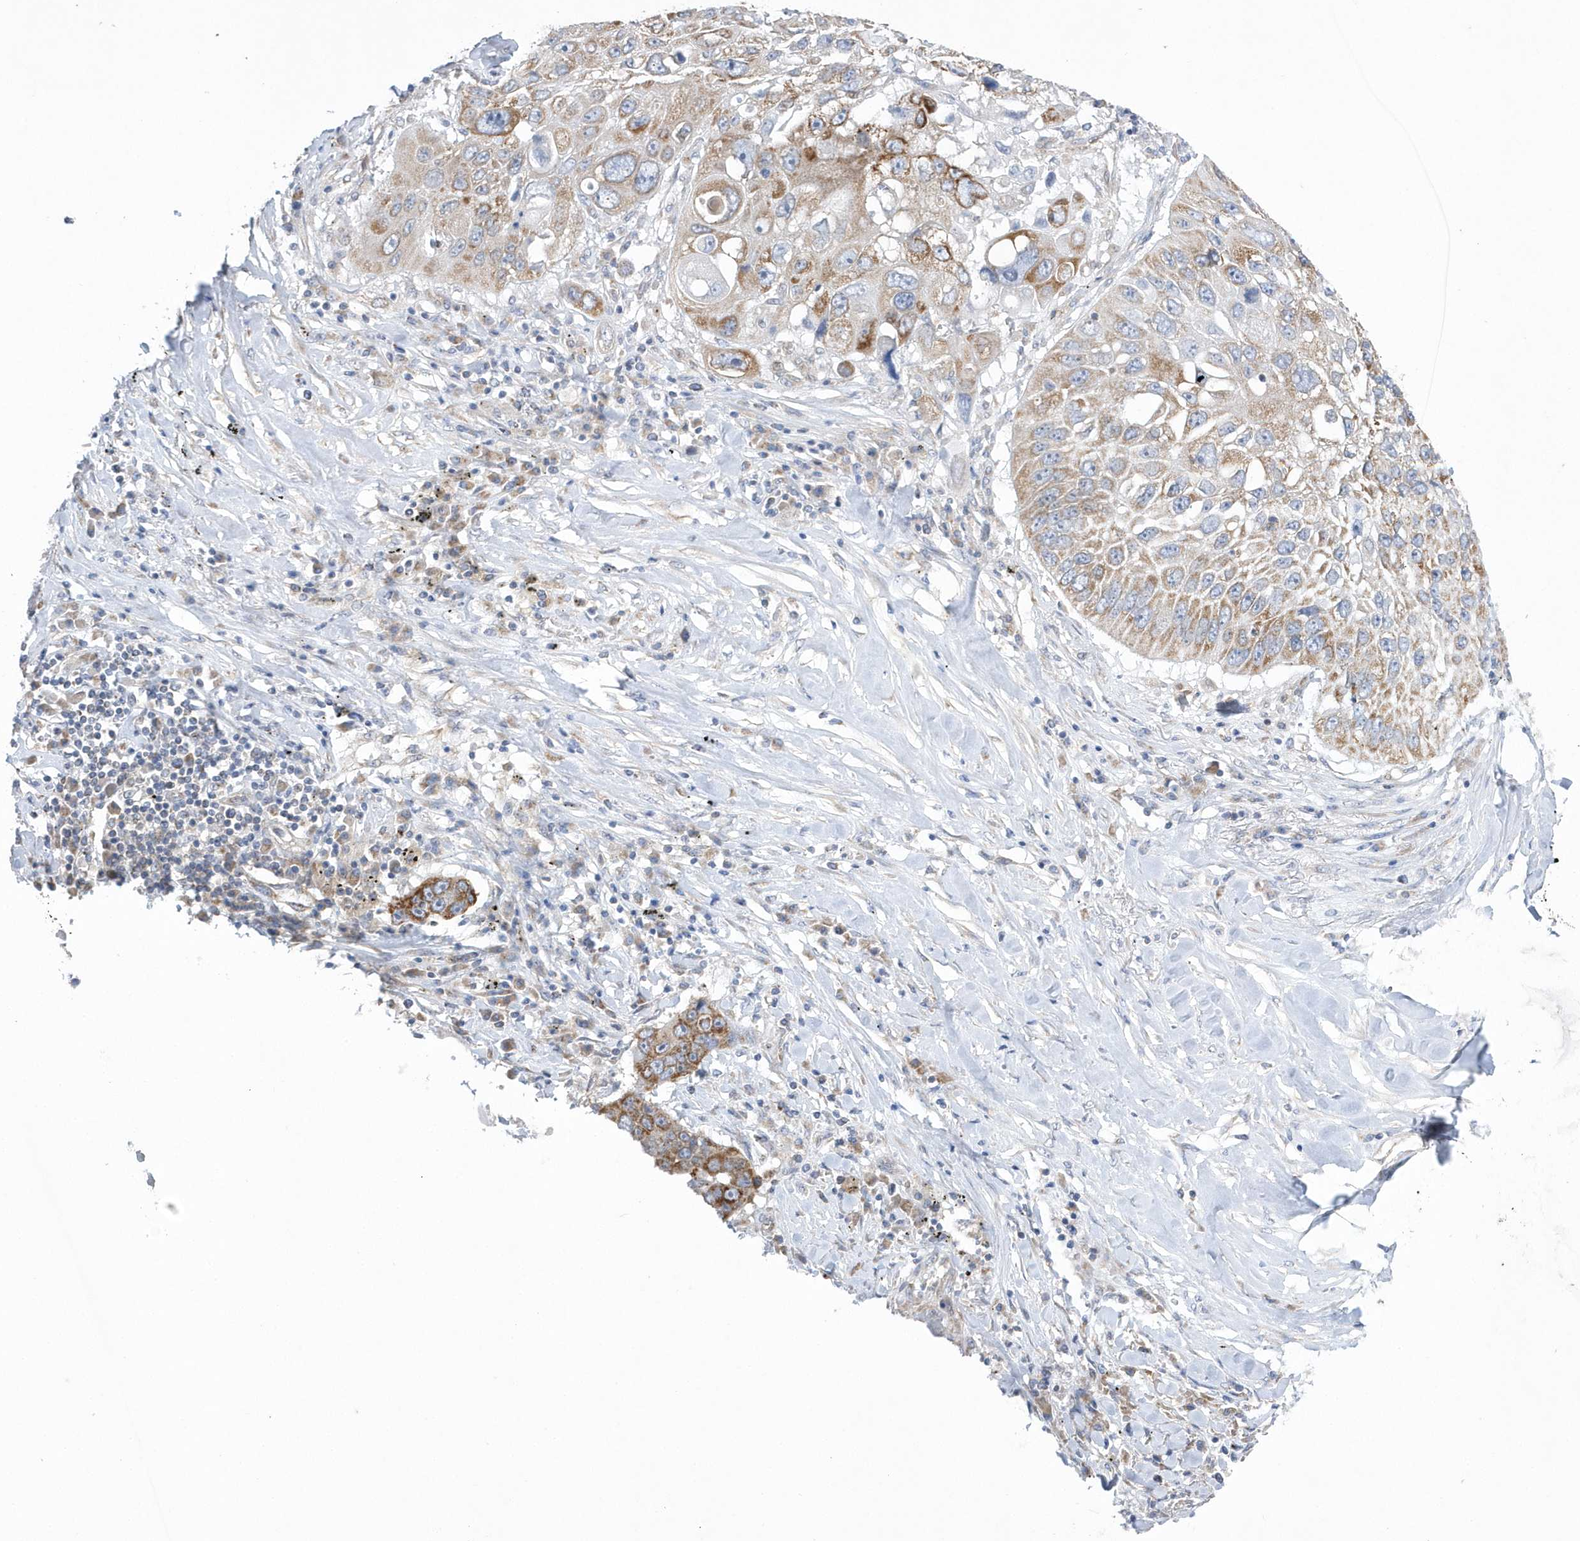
{"staining": {"intensity": "moderate", "quantity": ">75%", "location": "cytoplasmic/membranous"}, "tissue": "lung cancer", "cell_type": "Tumor cells", "image_type": "cancer", "snomed": [{"axis": "morphology", "description": "Squamous cell carcinoma, NOS"}, {"axis": "topography", "description": "Lung"}], "caption": "Tumor cells reveal medium levels of moderate cytoplasmic/membranous staining in approximately >75% of cells in squamous cell carcinoma (lung).", "gene": "SPATA5", "patient": {"sex": "male", "age": 61}}